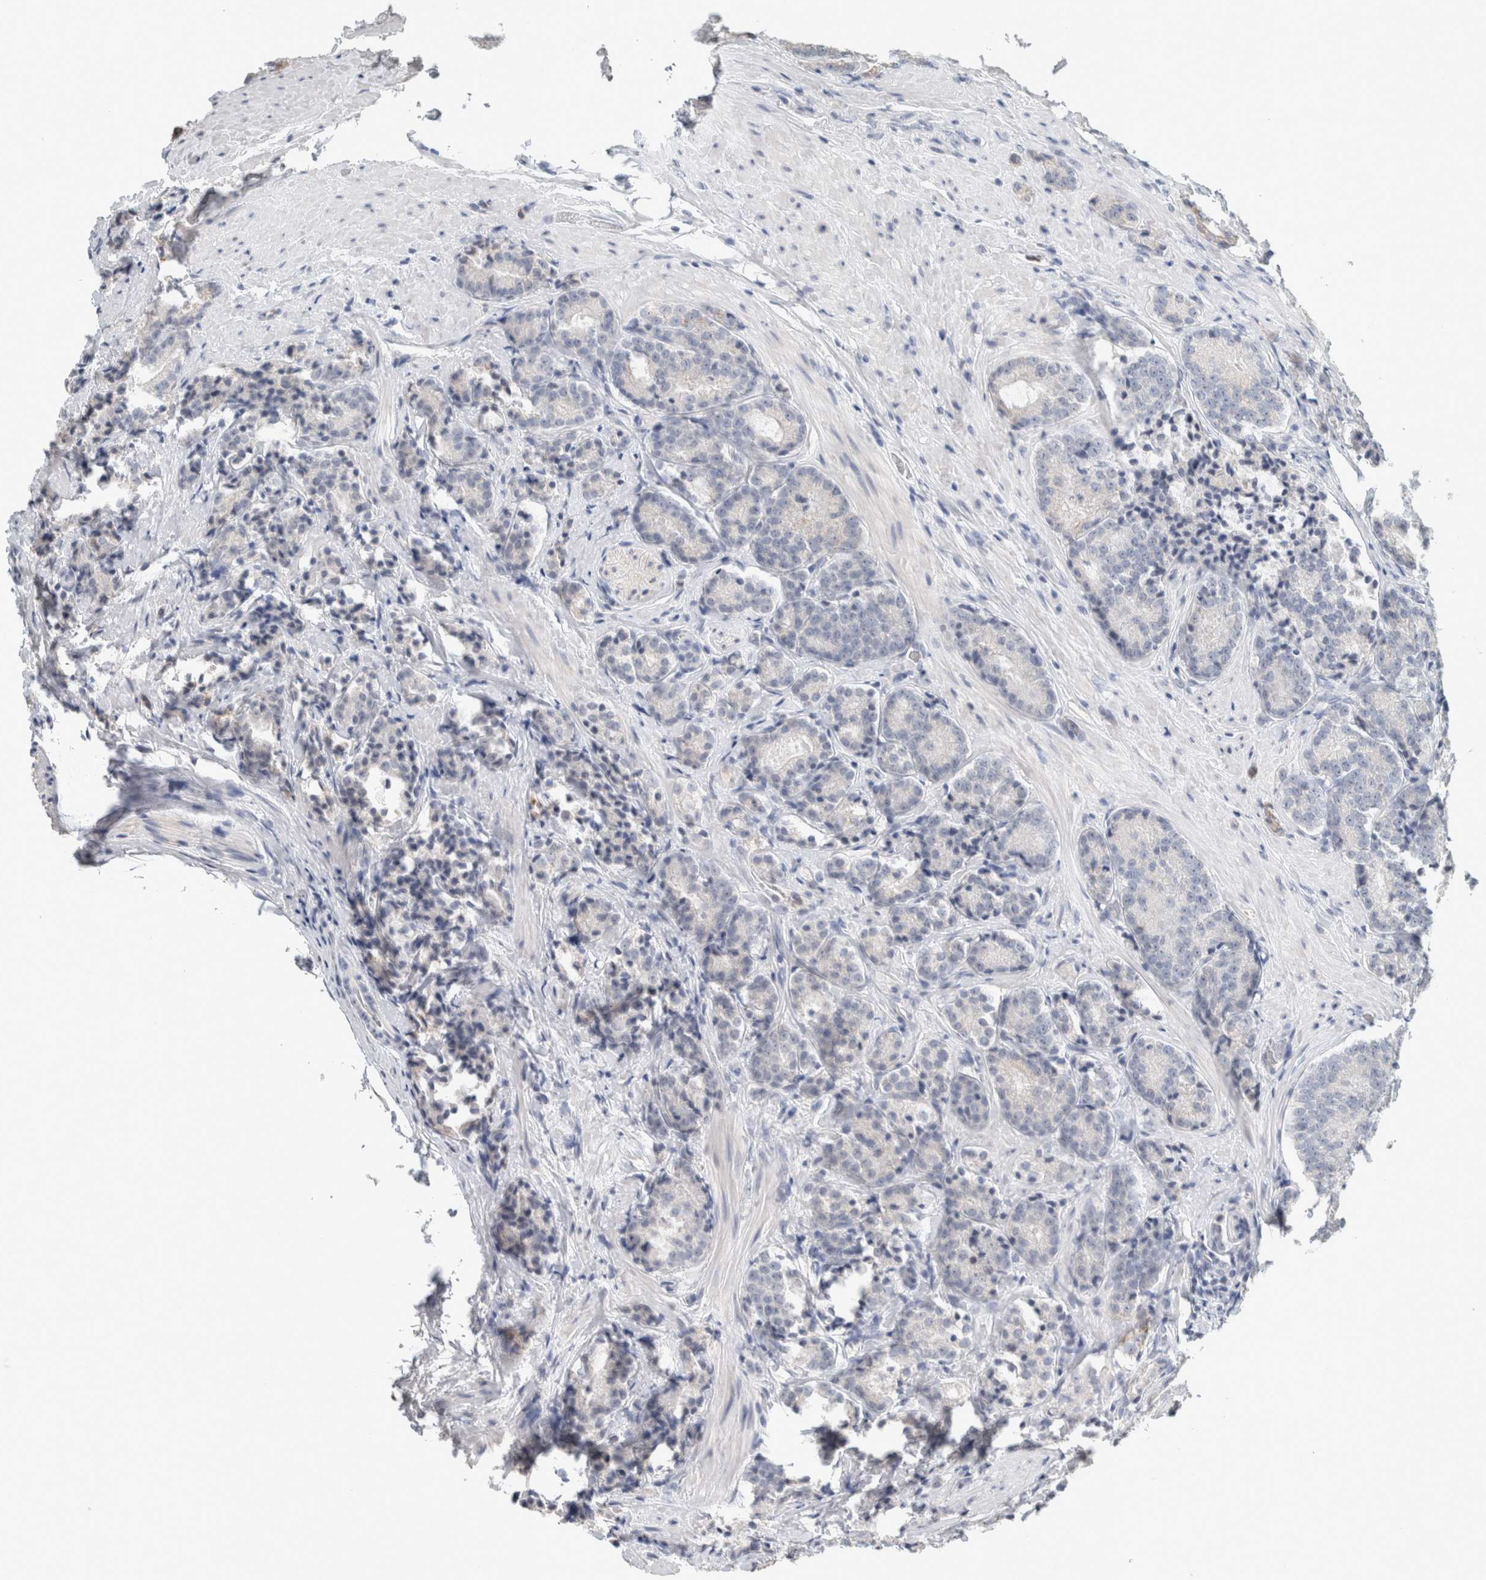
{"staining": {"intensity": "moderate", "quantity": "<25%", "location": "cytoplasmic/membranous"}, "tissue": "prostate cancer", "cell_type": "Tumor cells", "image_type": "cancer", "snomed": [{"axis": "morphology", "description": "Adenocarcinoma, High grade"}, {"axis": "topography", "description": "Prostate"}], "caption": "The histopathology image displays immunohistochemical staining of prostate cancer. There is moderate cytoplasmic/membranous staining is present in about <25% of tumor cells.", "gene": "CRAT", "patient": {"sex": "male", "age": 61}}